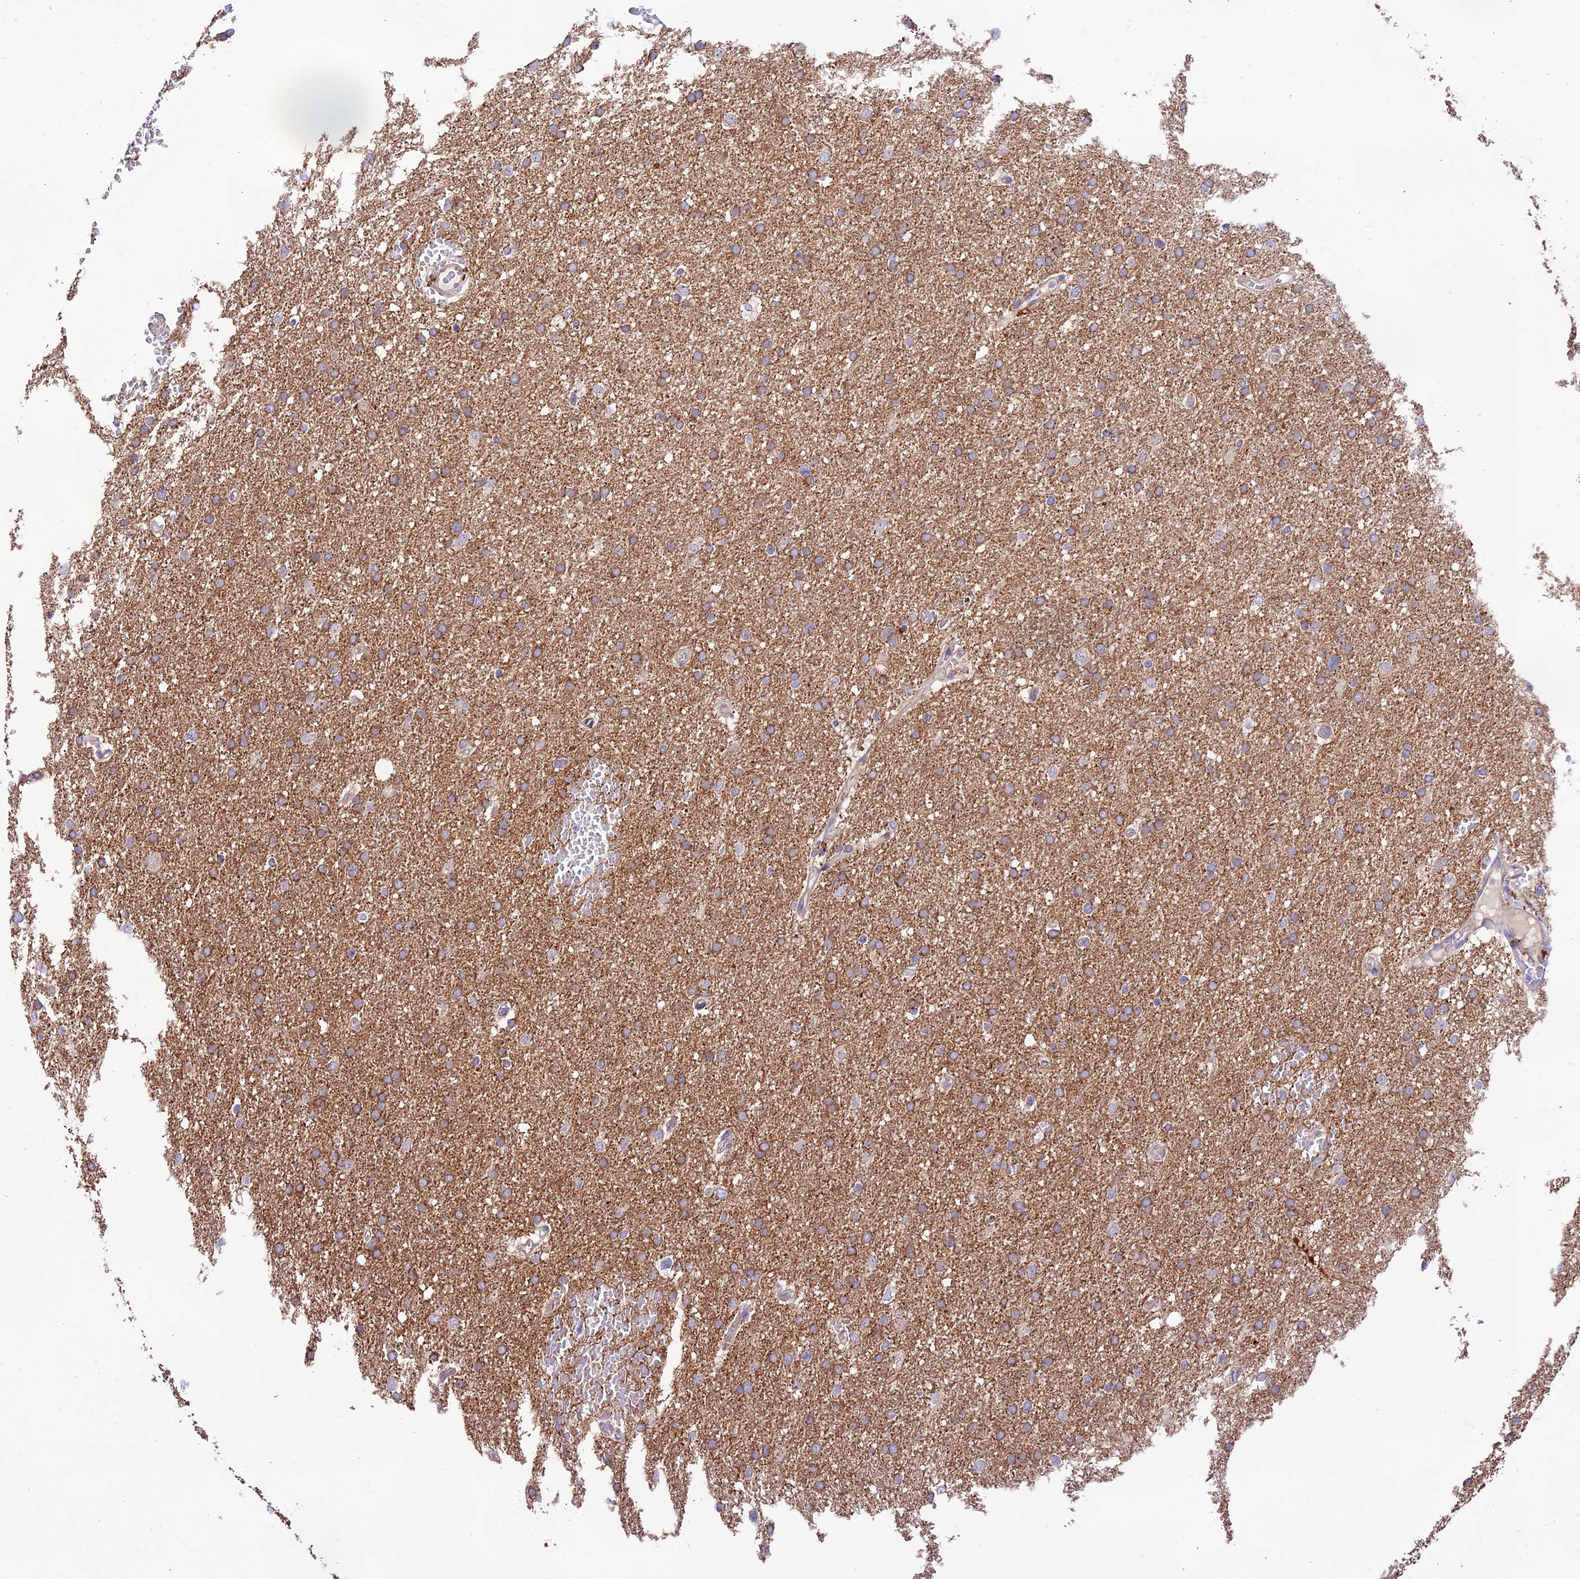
{"staining": {"intensity": "weak", "quantity": "25%-75%", "location": "cytoplasmic/membranous"}, "tissue": "glioma", "cell_type": "Tumor cells", "image_type": "cancer", "snomed": [{"axis": "morphology", "description": "Glioma, malignant, High grade"}, {"axis": "topography", "description": "Cerebral cortex"}], "caption": "Immunohistochemical staining of human high-grade glioma (malignant) displays weak cytoplasmic/membranous protein staining in approximately 25%-75% of tumor cells.", "gene": "CD99L2", "patient": {"sex": "female", "age": 36}}